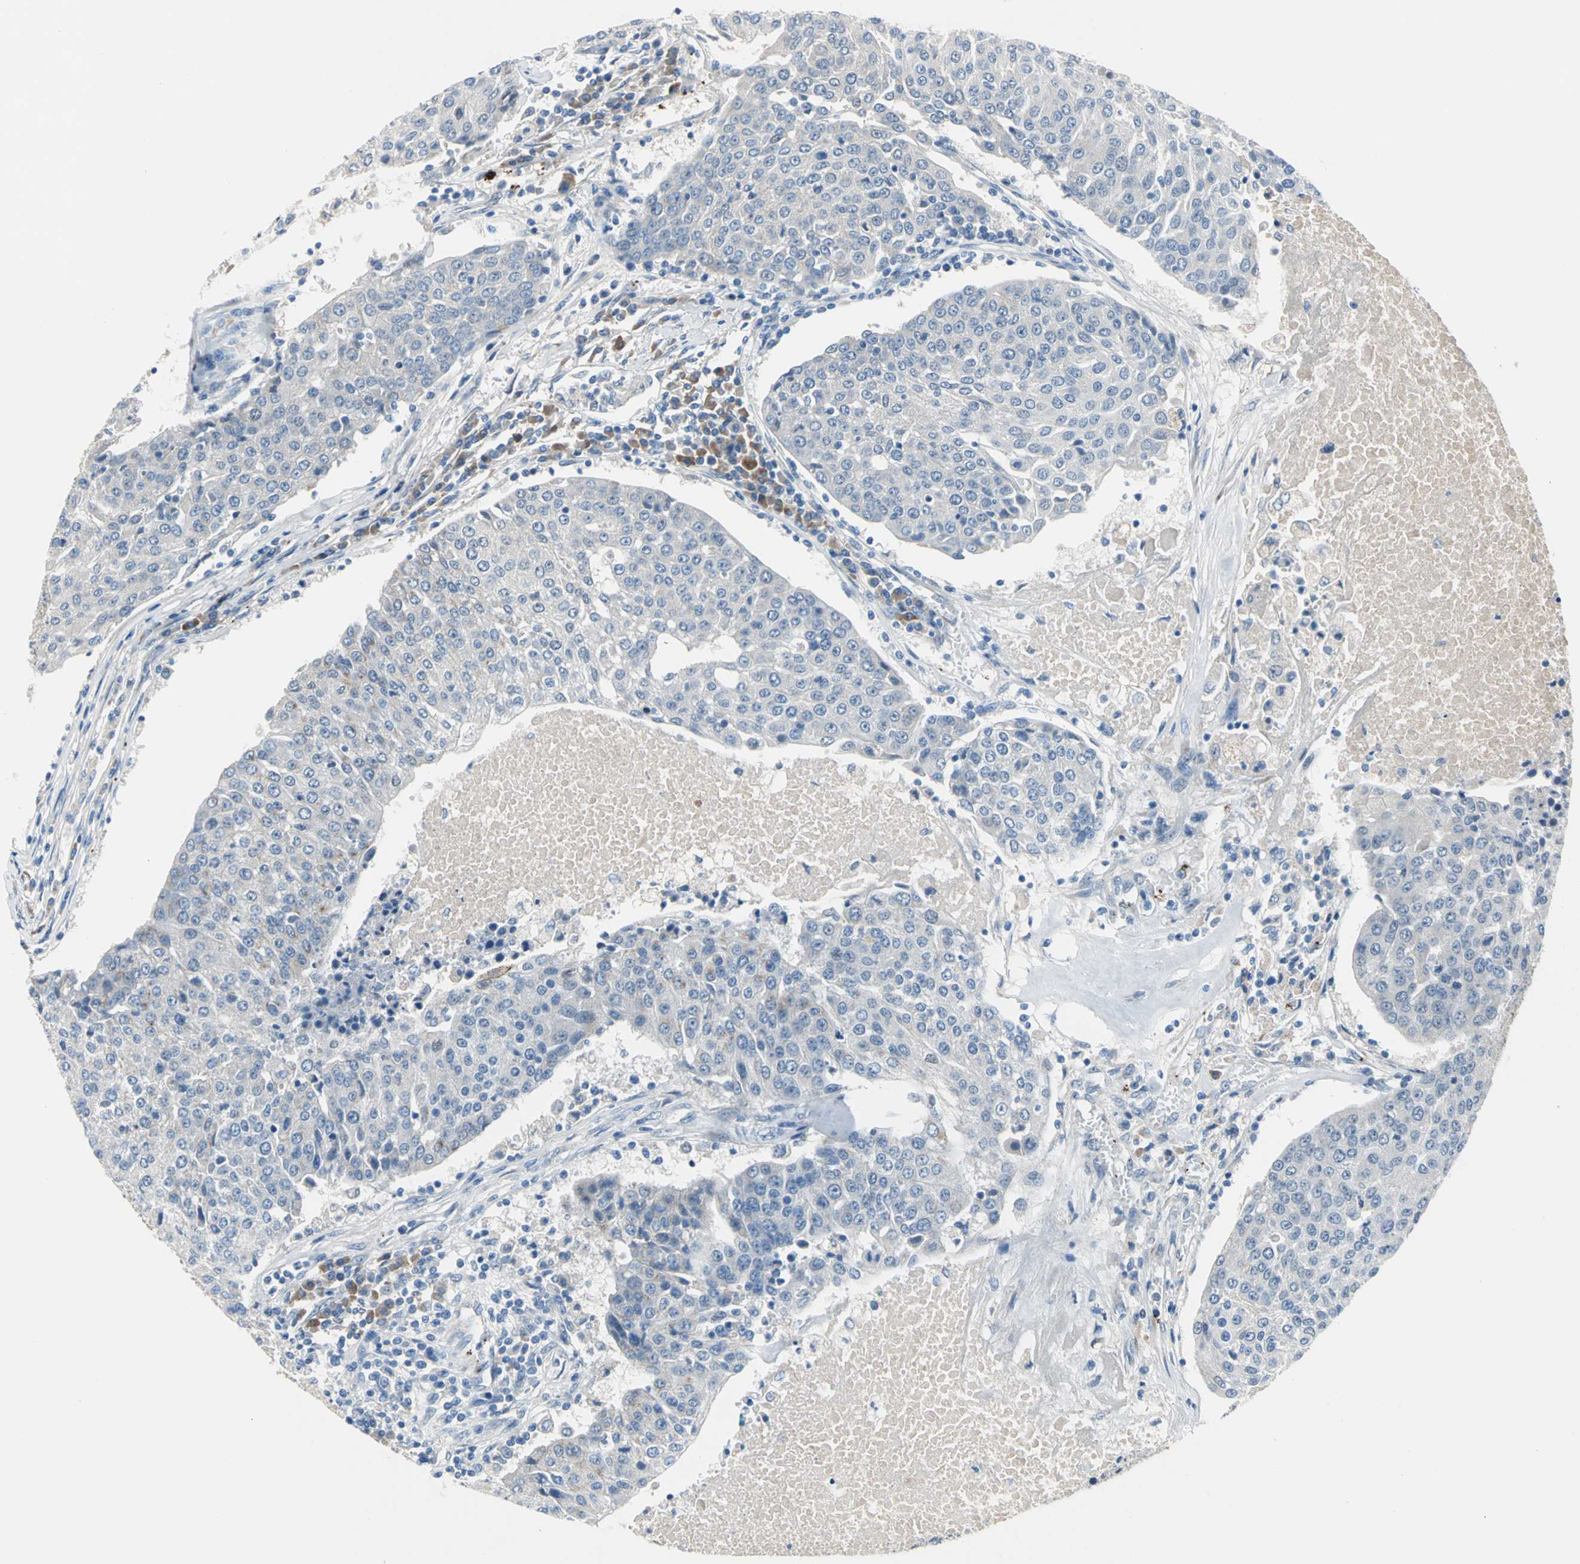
{"staining": {"intensity": "negative", "quantity": "none", "location": "none"}, "tissue": "urothelial cancer", "cell_type": "Tumor cells", "image_type": "cancer", "snomed": [{"axis": "morphology", "description": "Urothelial carcinoma, High grade"}, {"axis": "topography", "description": "Urinary bladder"}], "caption": "Photomicrograph shows no protein positivity in tumor cells of urothelial carcinoma (high-grade) tissue.", "gene": "SELP", "patient": {"sex": "female", "age": 85}}